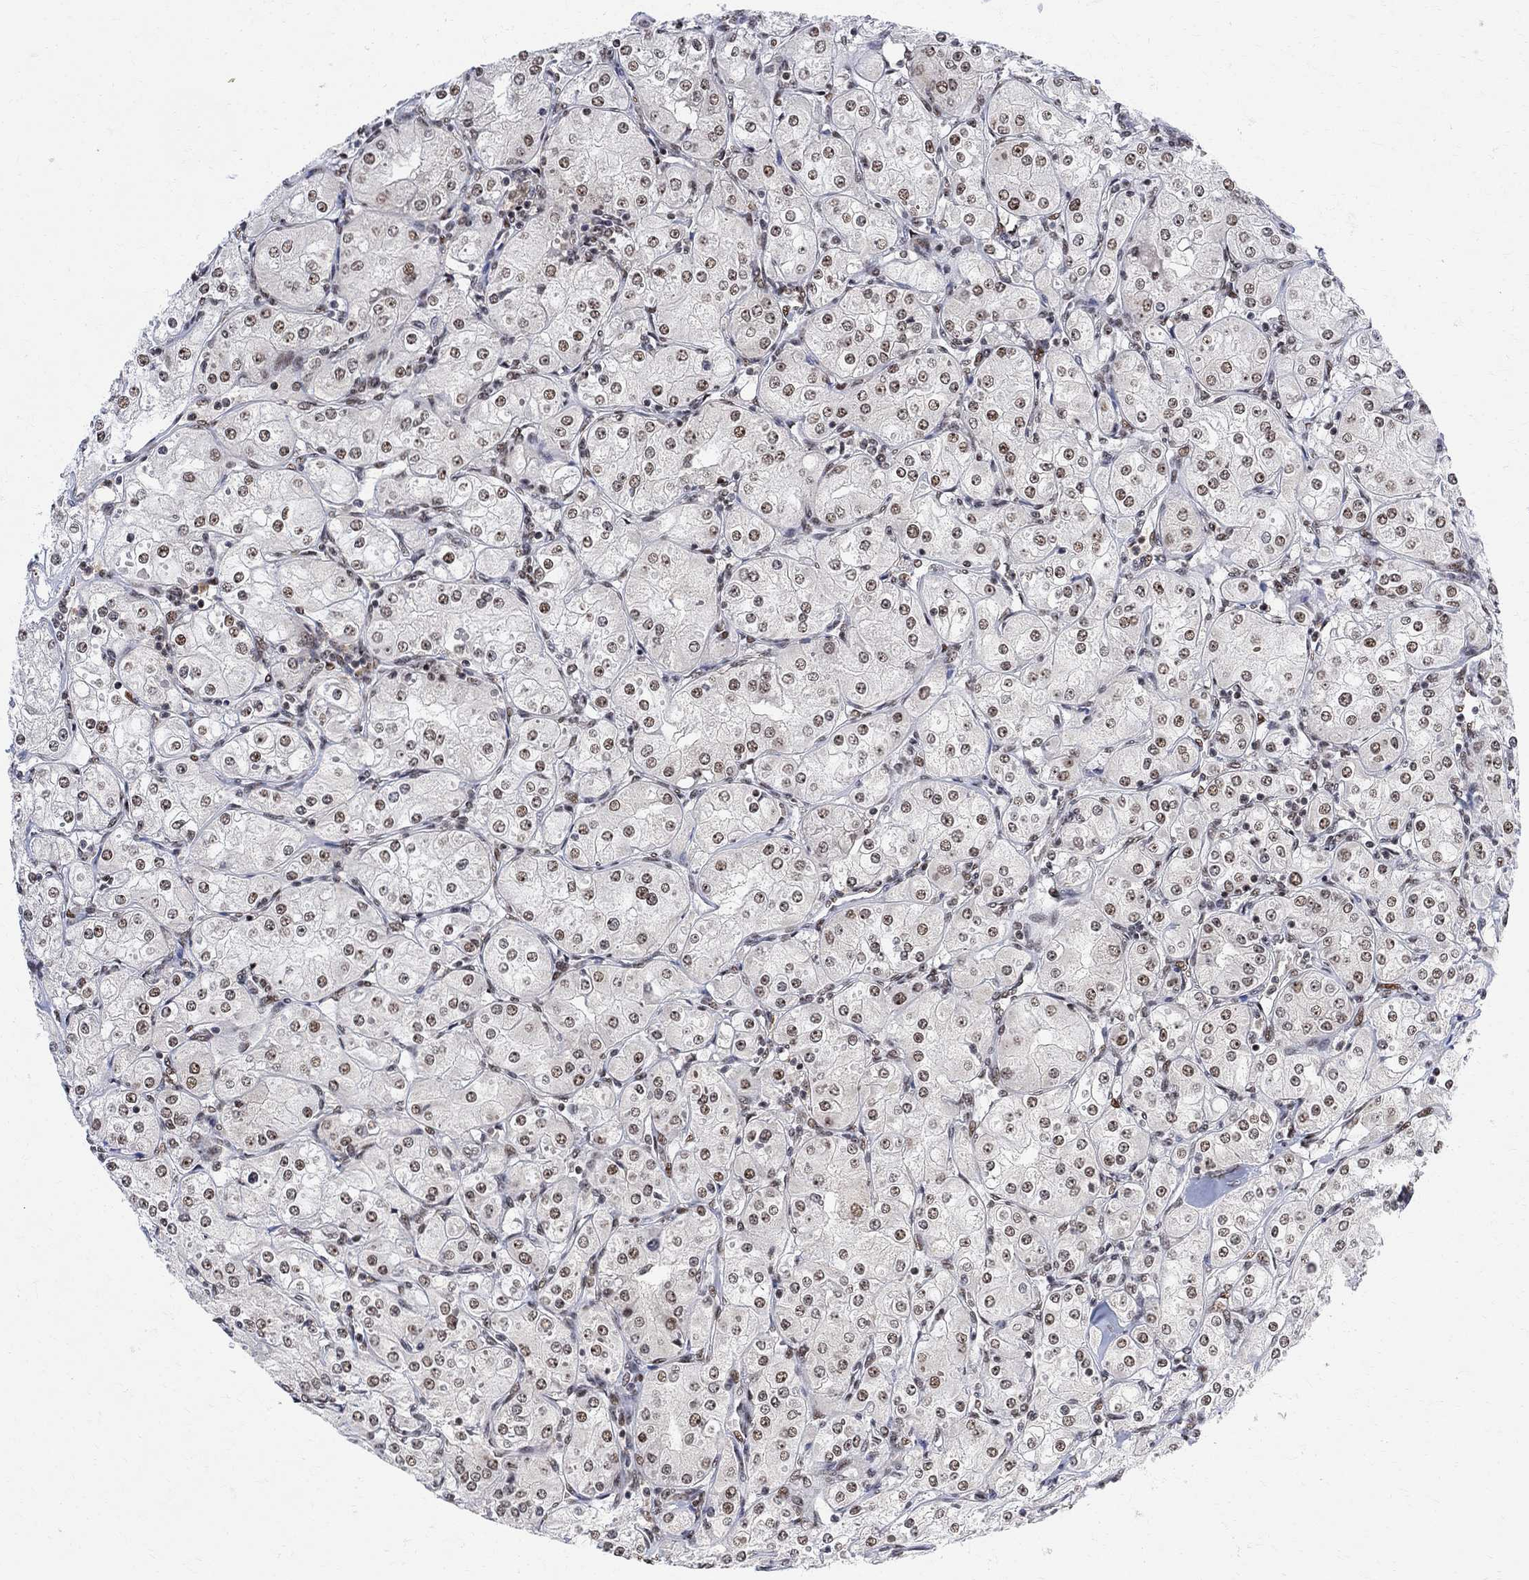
{"staining": {"intensity": "moderate", "quantity": "25%-75%", "location": "nuclear"}, "tissue": "renal cancer", "cell_type": "Tumor cells", "image_type": "cancer", "snomed": [{"axis": "morphology", "description": "Adenocarcinoma, NOS"}, {"axis": "topography", "description": "Kidney"}], "caption": "A histopathology image of human renal adenocarcinoma stained for a protein shows moderate nuclear brown staining in tumor cells.", "gene": "E4F1", "patient": {"sex": "male", "age": 77}}